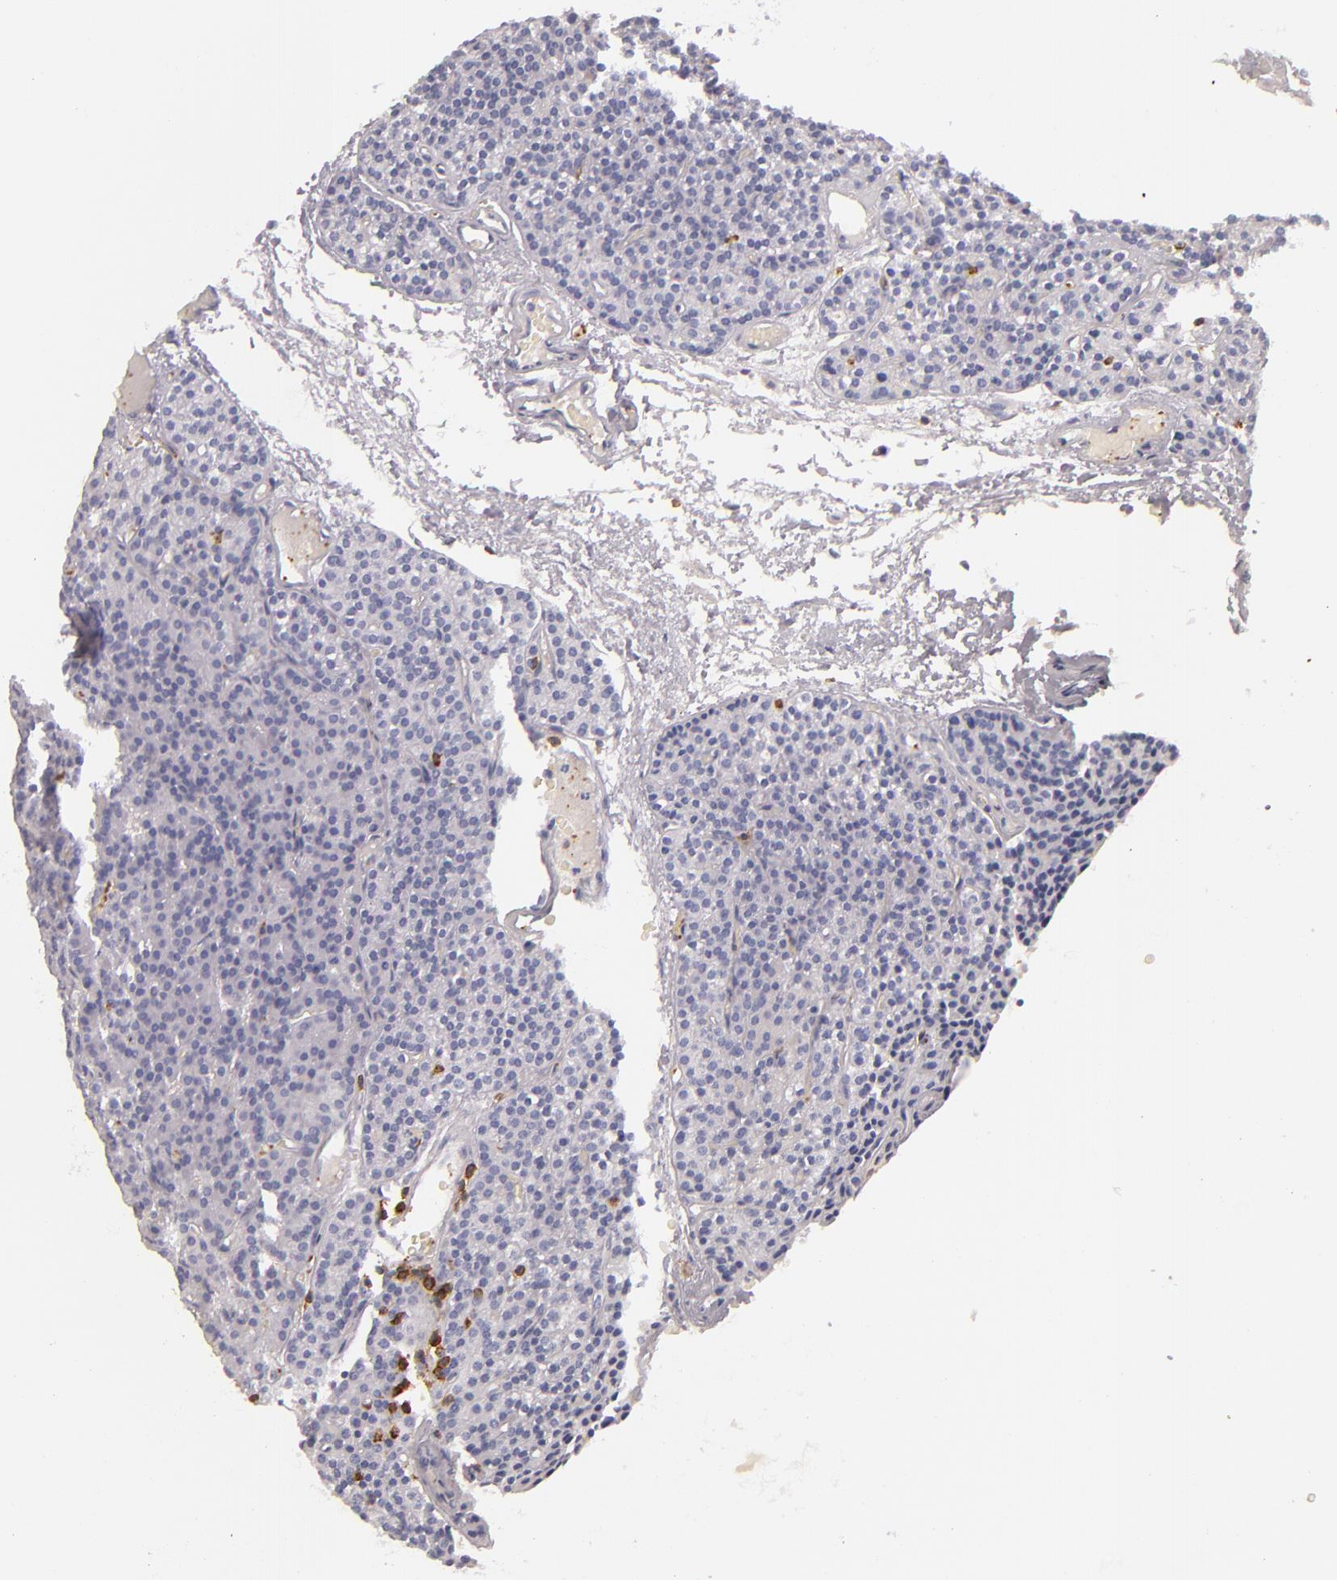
{"staining": {"intensity": "negative", "quantity": "none", "location": "none"}, "tissue": "parathyroid gland", "cell_type": "Glandular cells", "image_type": "normal", "snomed": [{"axis": "morphology", "description": "Normal tissue, NOS"}, {"axis": "topography", "description": "Parathyroid gland"}], "caption": "Glandular cells show no significant protein staining in normal parathyroid gland.", "gene": "LAT", "patient": {"sex": "male", "age": 57}}